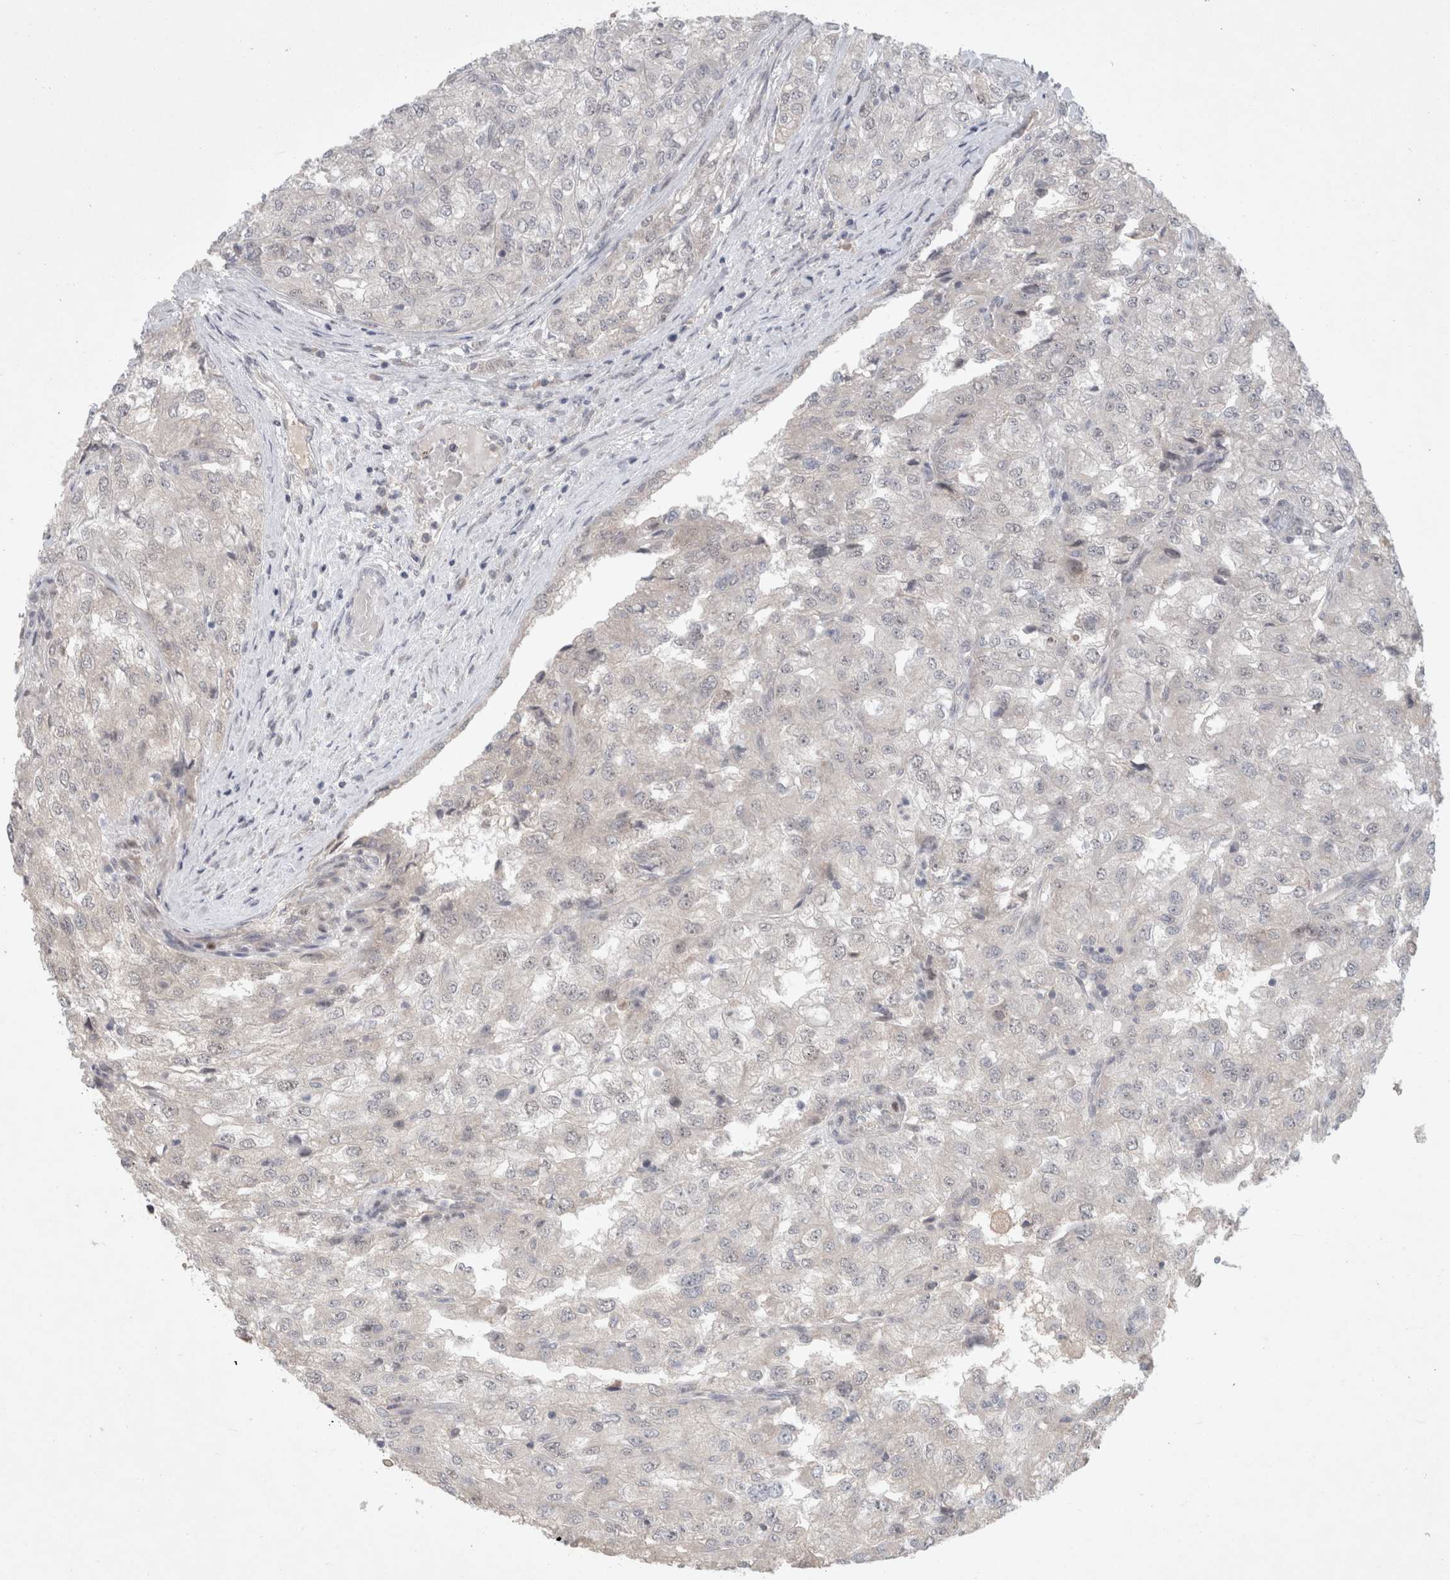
{"staining": {"intensity": "negative", "quantity": "none", "location": "none"}, "tissue": "renal cancer", "cell_type": "Tumor cells", "image_type": "cancer", "snomed": [{"axis": "morphology", "description": "Adenocarcinoma, NOS"}, {"axis": "topography", "description": "Kidney"}], "caption": "DAB immunohistochemical staining of human renal cancer shows no significant positivity in tumor cells.", "gene": "RASAL2", "patient": {"sex": "female", "age": 54}}